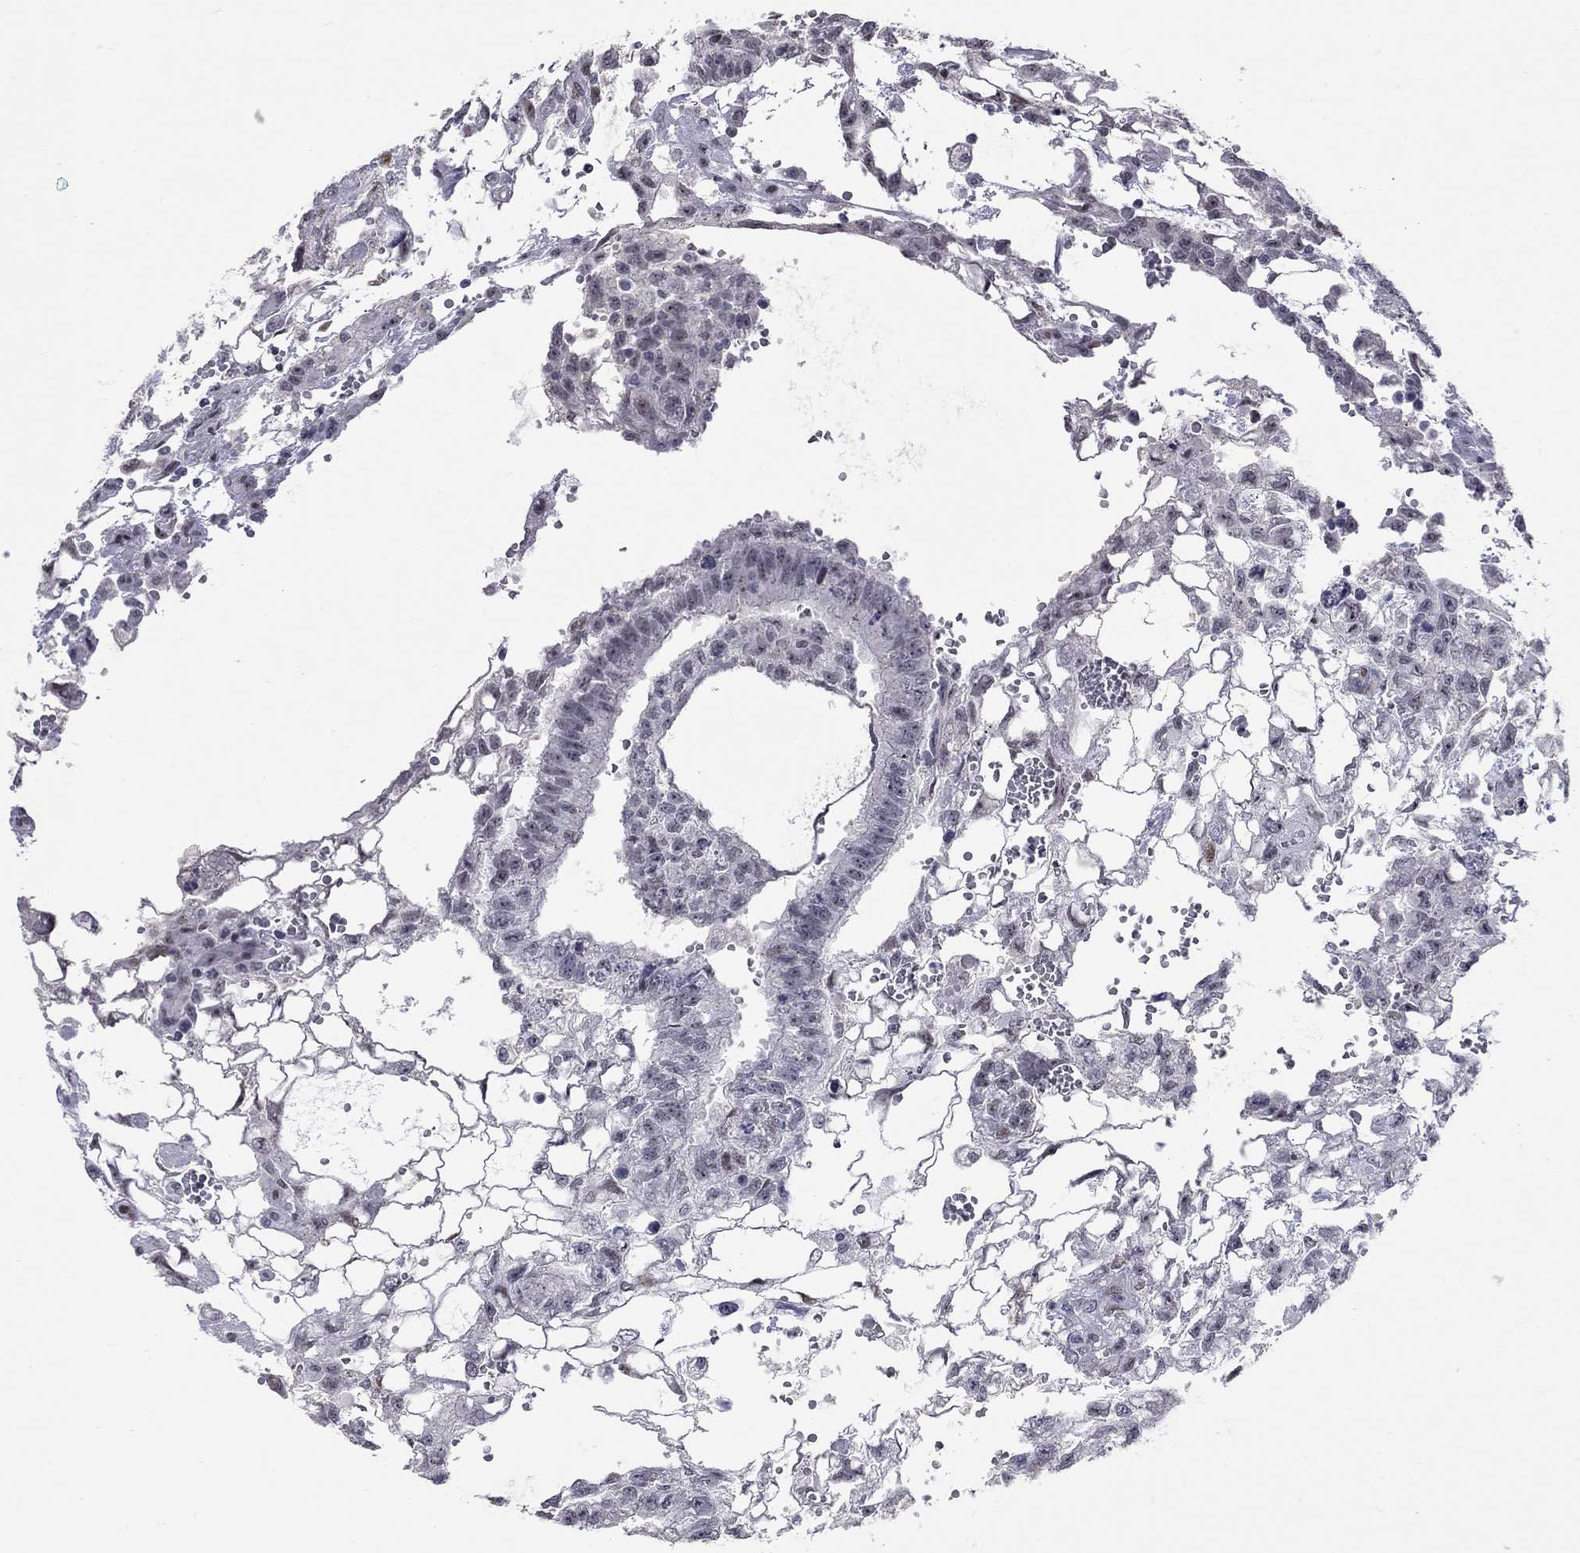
{"staining": {"intensity": "moderate", "quantity": "<25%", "location": "nuclear"}, "tissue": "testis cancer", "cell_type": "Tumor cells", "image_type": "cancer", "snomed": [{"axis": "morphology", "description": "Carcinoma, Embryonal, NOS"}, {"axis": "topography", "description": "Testis"}], "caption": "DAB immunohistochemical staining of human testis embryonal carcinoma reveals moderate nuclear protein staining in about <25% of tumor cells.", "gene": "ZNF154", "patient": {"sex": "male", "age": 32}}